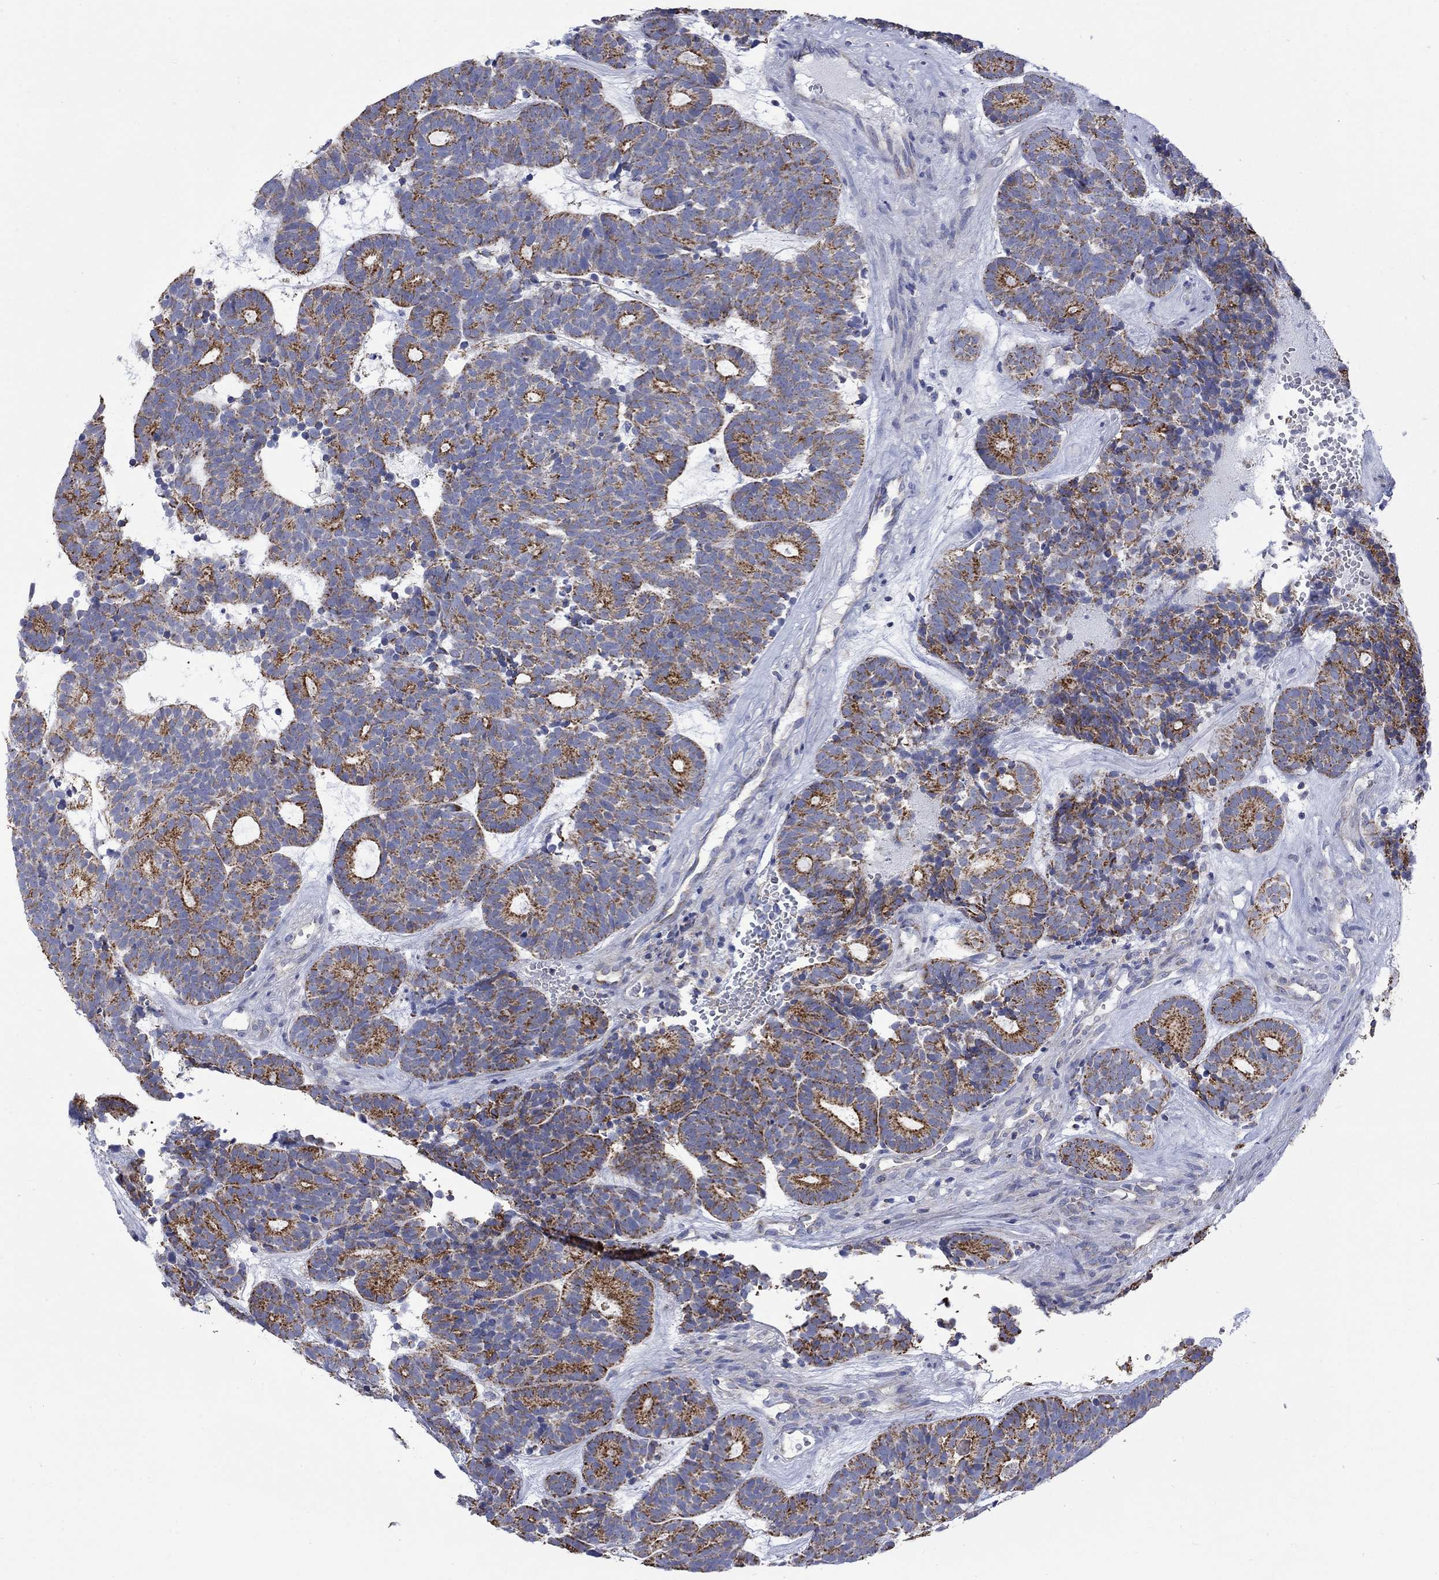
{"staining": {"intensity": "strong", "quantity": "25%-75%", "location": "cytoplasmic/membranous"}, "tissue": "head and neck cancer", "cell_type": "Tumor cells", "image_type": "cancer", "snomed": [{"axis": "morphology", "description": "Adenocarcinoma, NOS"}, {"axis": "topography", "description": "Head-Neck"}], "caption": "Immunohistochemical staining of human head and neck cancer (adenocarcinoma) shows strong cytoplasmic/membranous protein expression in approximately 25%-75% of tumor cells.", "gene": "CISD1", "patient": {"sex": "female", "age": 81}}